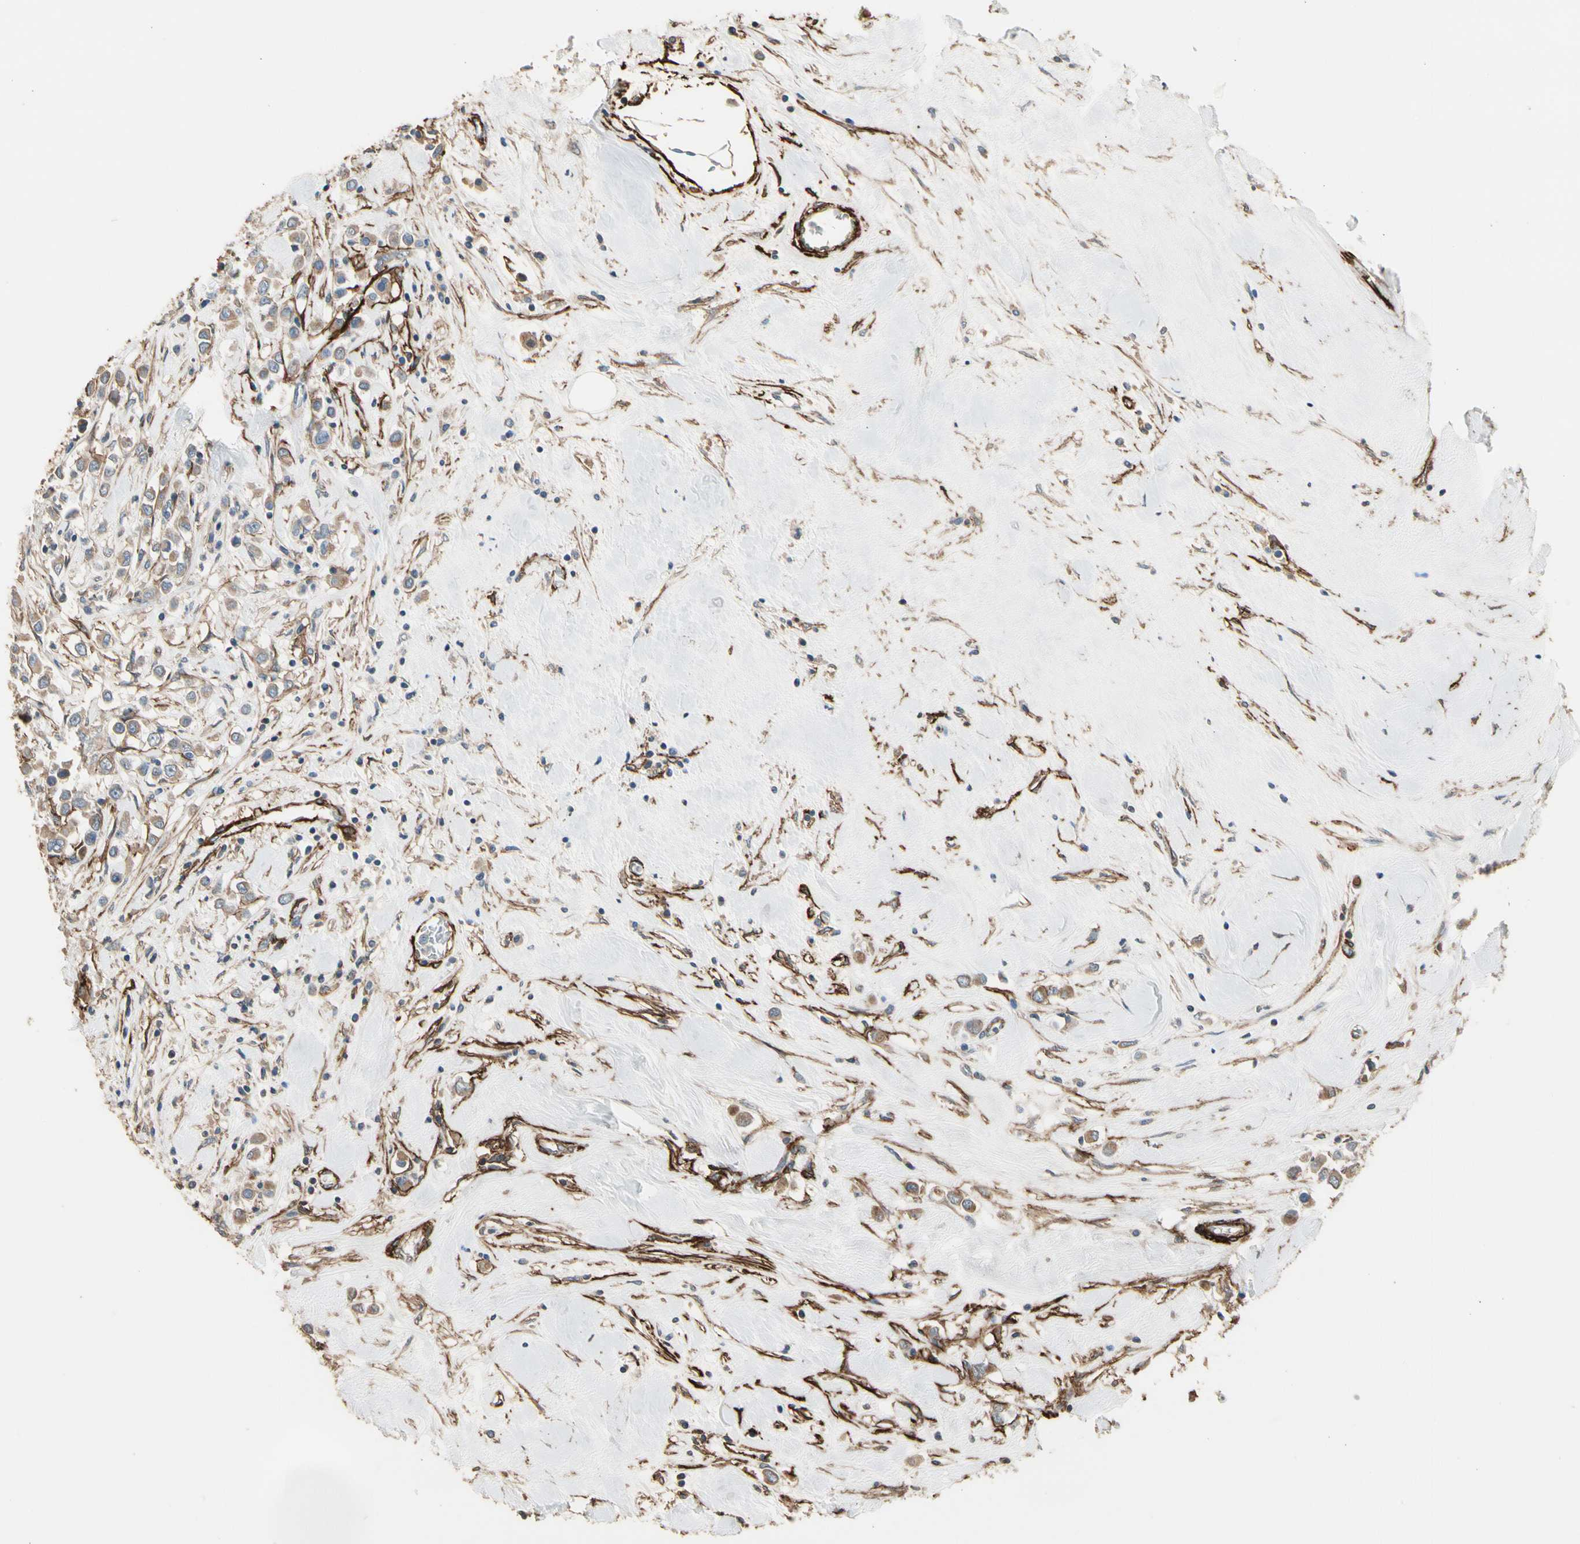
{"staining": {"intensity": "moderate", "quantity": ">75%", "location": "cytoplasmic/membranous"}, "tissue": "breast cancer", "cell_type": "Tumor cells", "image_type": "cancer", "snomed": [{"axis": "morphology", "description": "Duct carcinoma"}, {"axis": "topography", "description": "Breast"}], "caption": "The immunohistochemical stain labels moderate cytoplasmic/membranous expression in tumor cells of intraductal carcinoma (breast) tissue.", "gene": "SUSD2", "patient": {"sex": "female", "age": 61}}